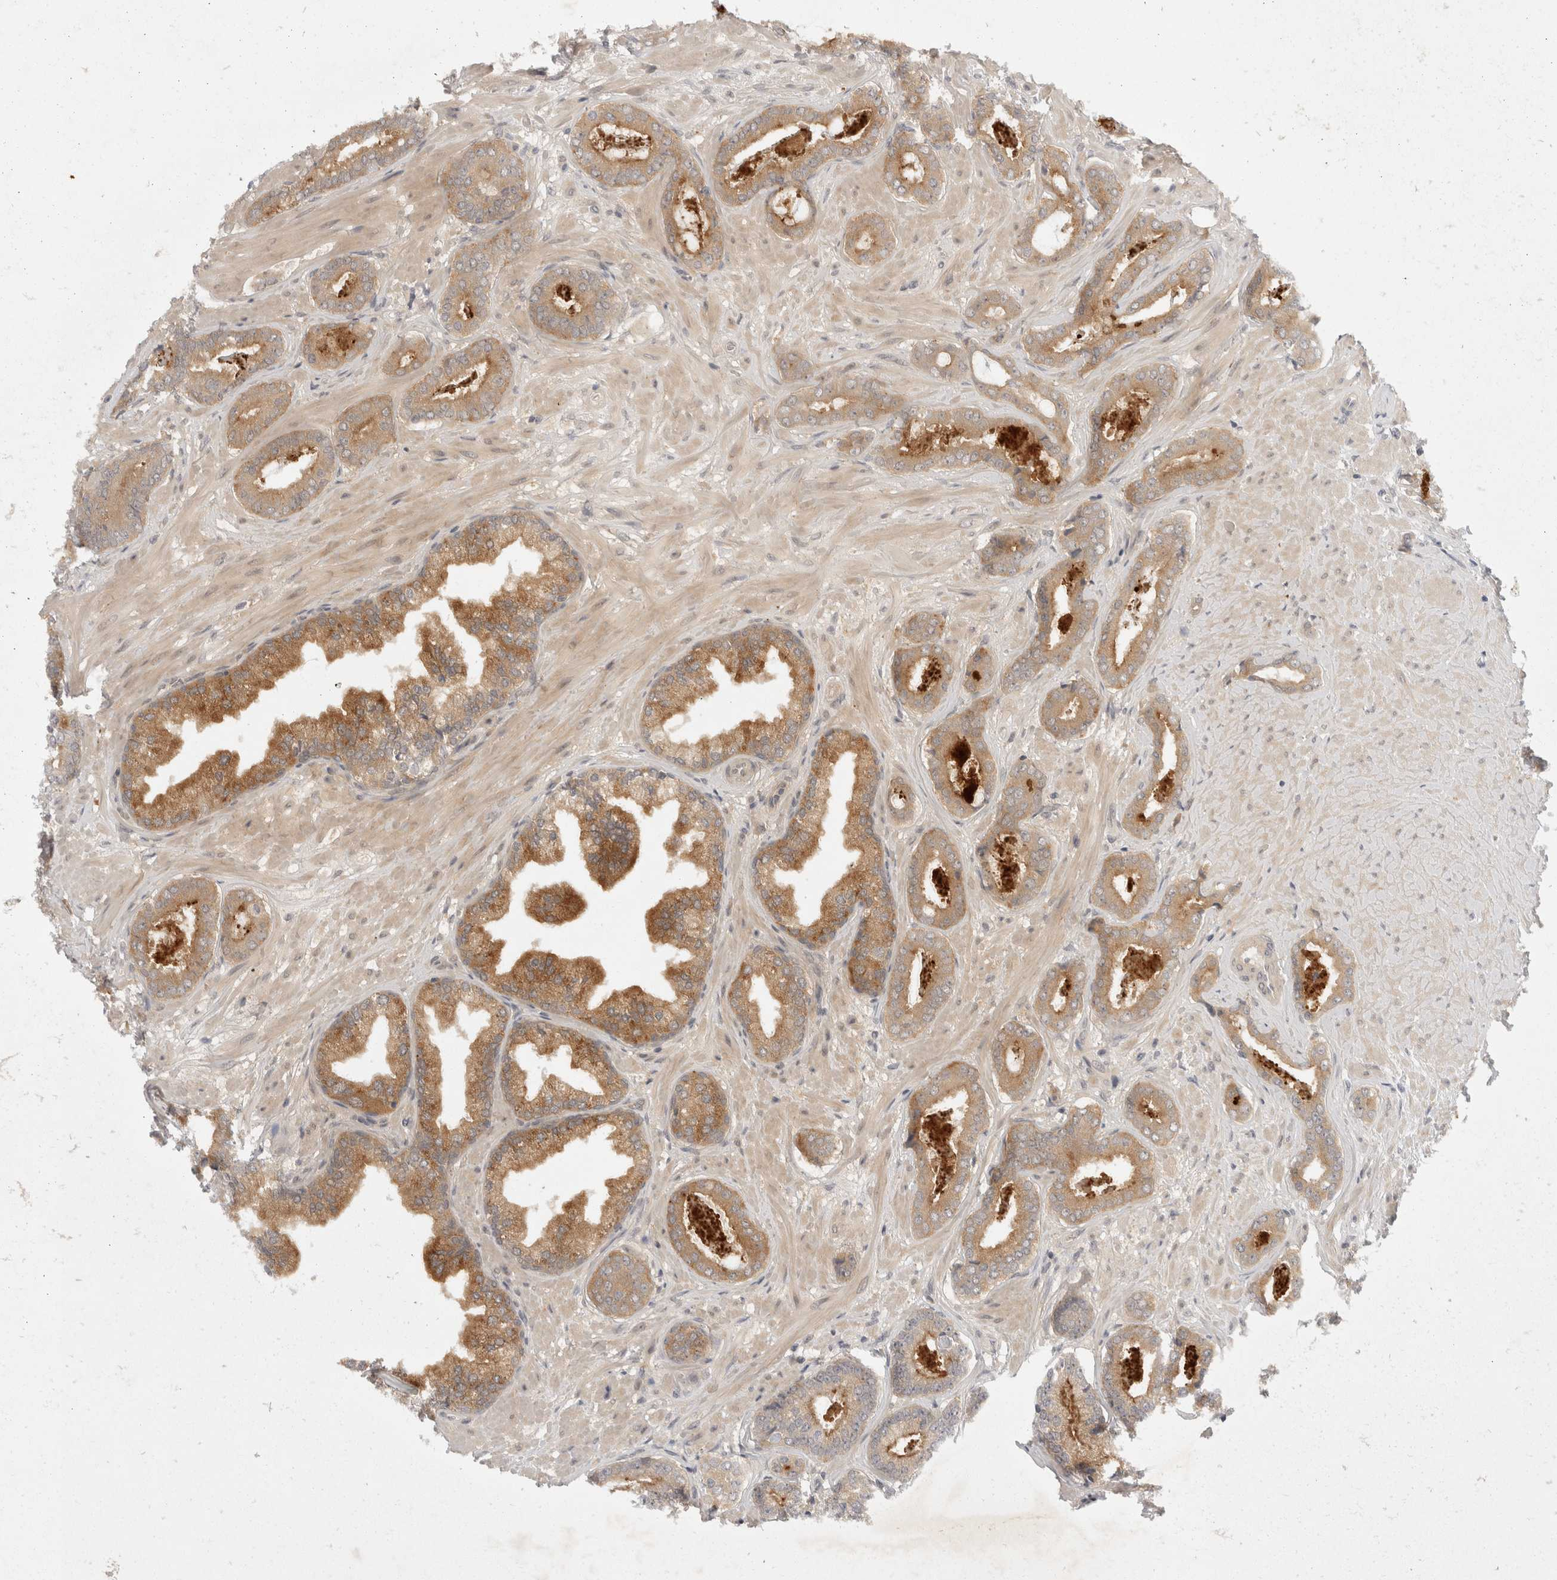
{"staining": {"intensity": "moderate", "quantity": ">75%", "location": "cytoplasmic/membranous"}, "tissue": "prostate cancer", "cell_type": "Tumor cells", "image_type": "cancer", "snomed": [{"axis": "morphology", "description": "Adenocarcinoma, Low grade"}, {"axis": "topography", "description": "Prostate"}], "caption": "Immunohistochemistry image of neoplastic tissue: low-grade adenocarcinoma (prostate) stained using immunohistochemistry (IHC) reveals medium levels of moderate protein expression localized specifically in the cytoplasmic/membranous of tumor cells, appearing as a cytoplasmic/membranous brown color.", "gene": "TOM1L2", "patient": {"sex": "male", "age": 71}}